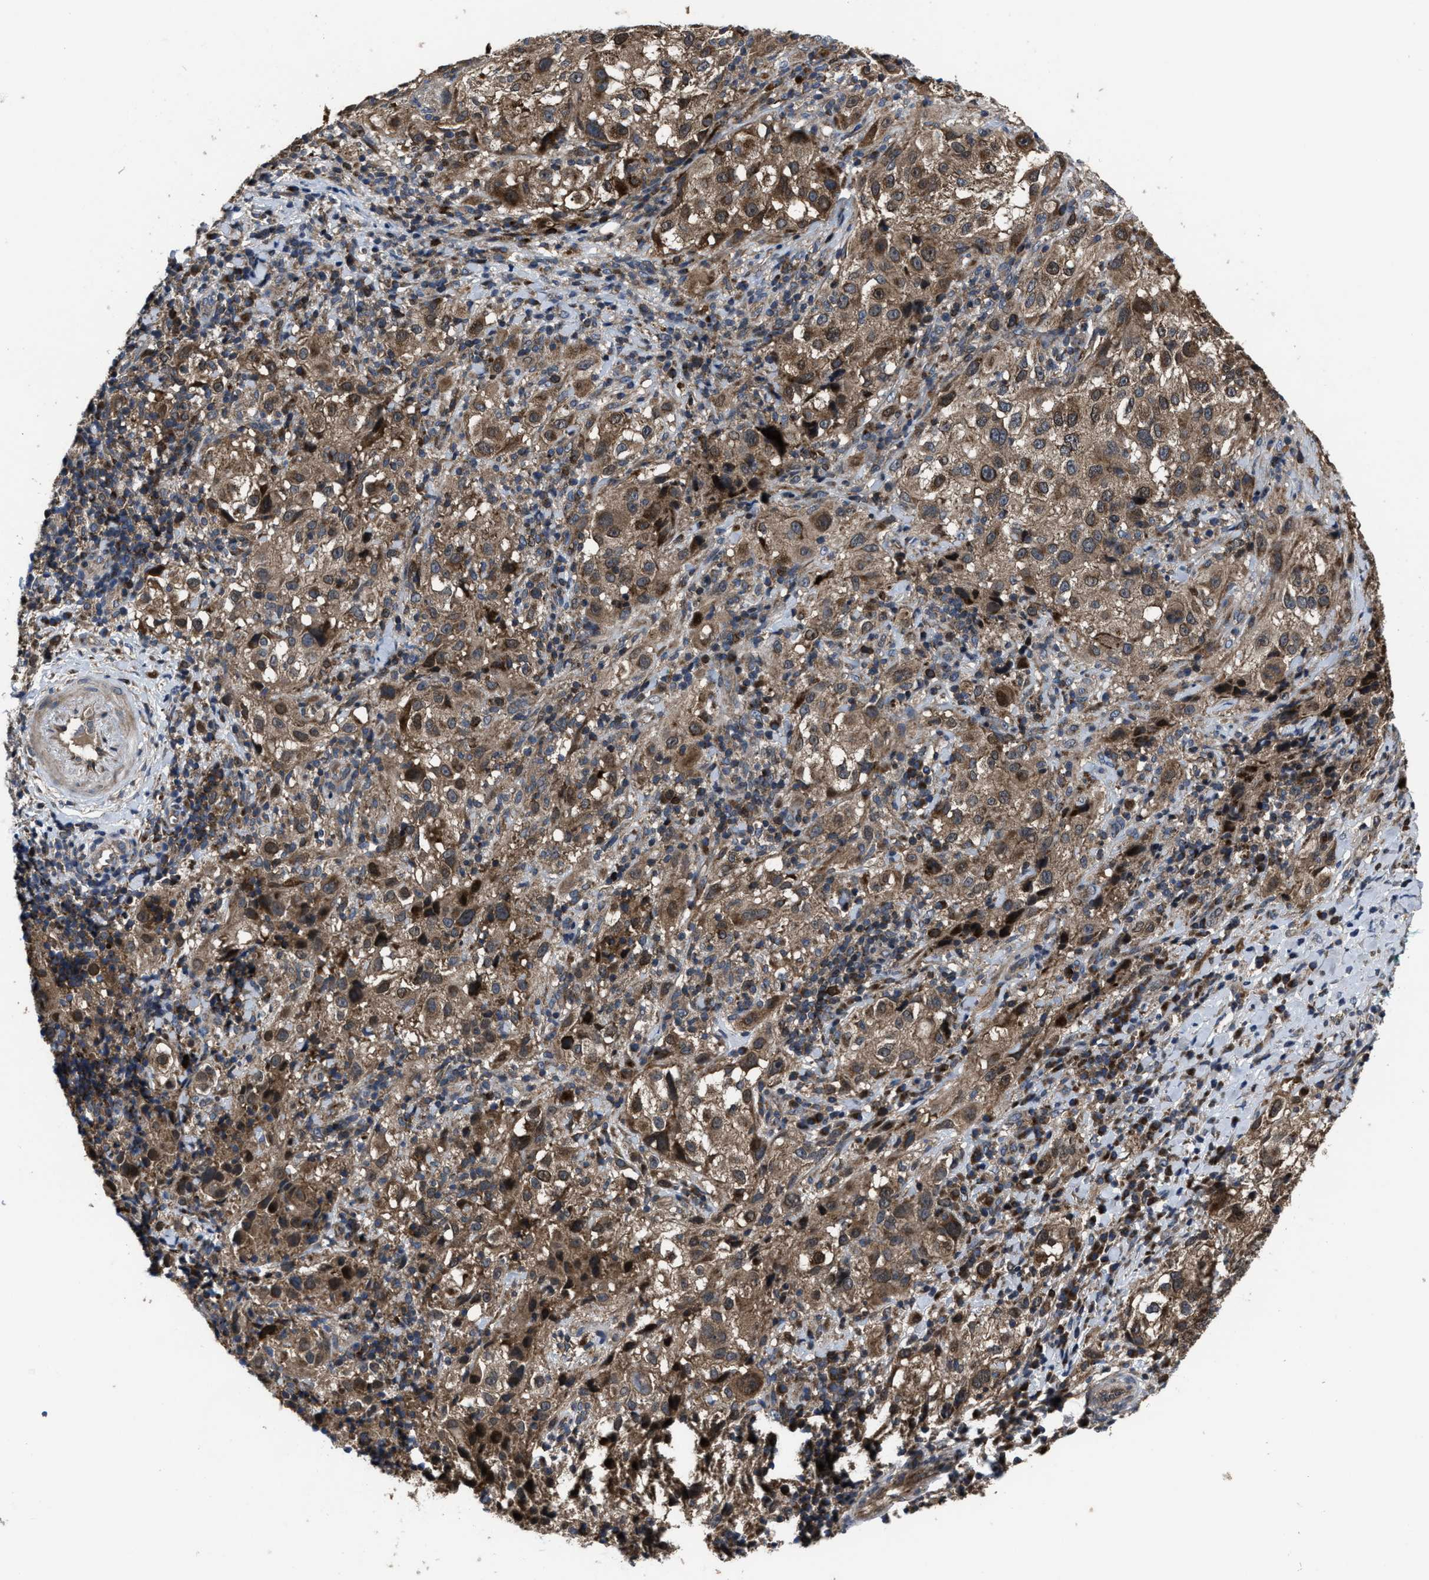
{"staining": {"intensity": "moderate", "quantity": ">75%", "location": "cytoplasmic/membranous"}, "tissue": "melanoma", "cell_type": "Tumor cells", "image_type": "cancer", "snomed": [{"axis": "morphology", "description": "Necrosis, NOS"}, {"axis": "morphology", "description": "Malignant melanoma, NOS"}, {"axis": "topography", "description": "Skin"}], "caption": "Melanoma stained with a protein marker exhibits moderate staining in tumor cells.", "gene": "PASK", "patient": {"sex": "female", "age": 87}}